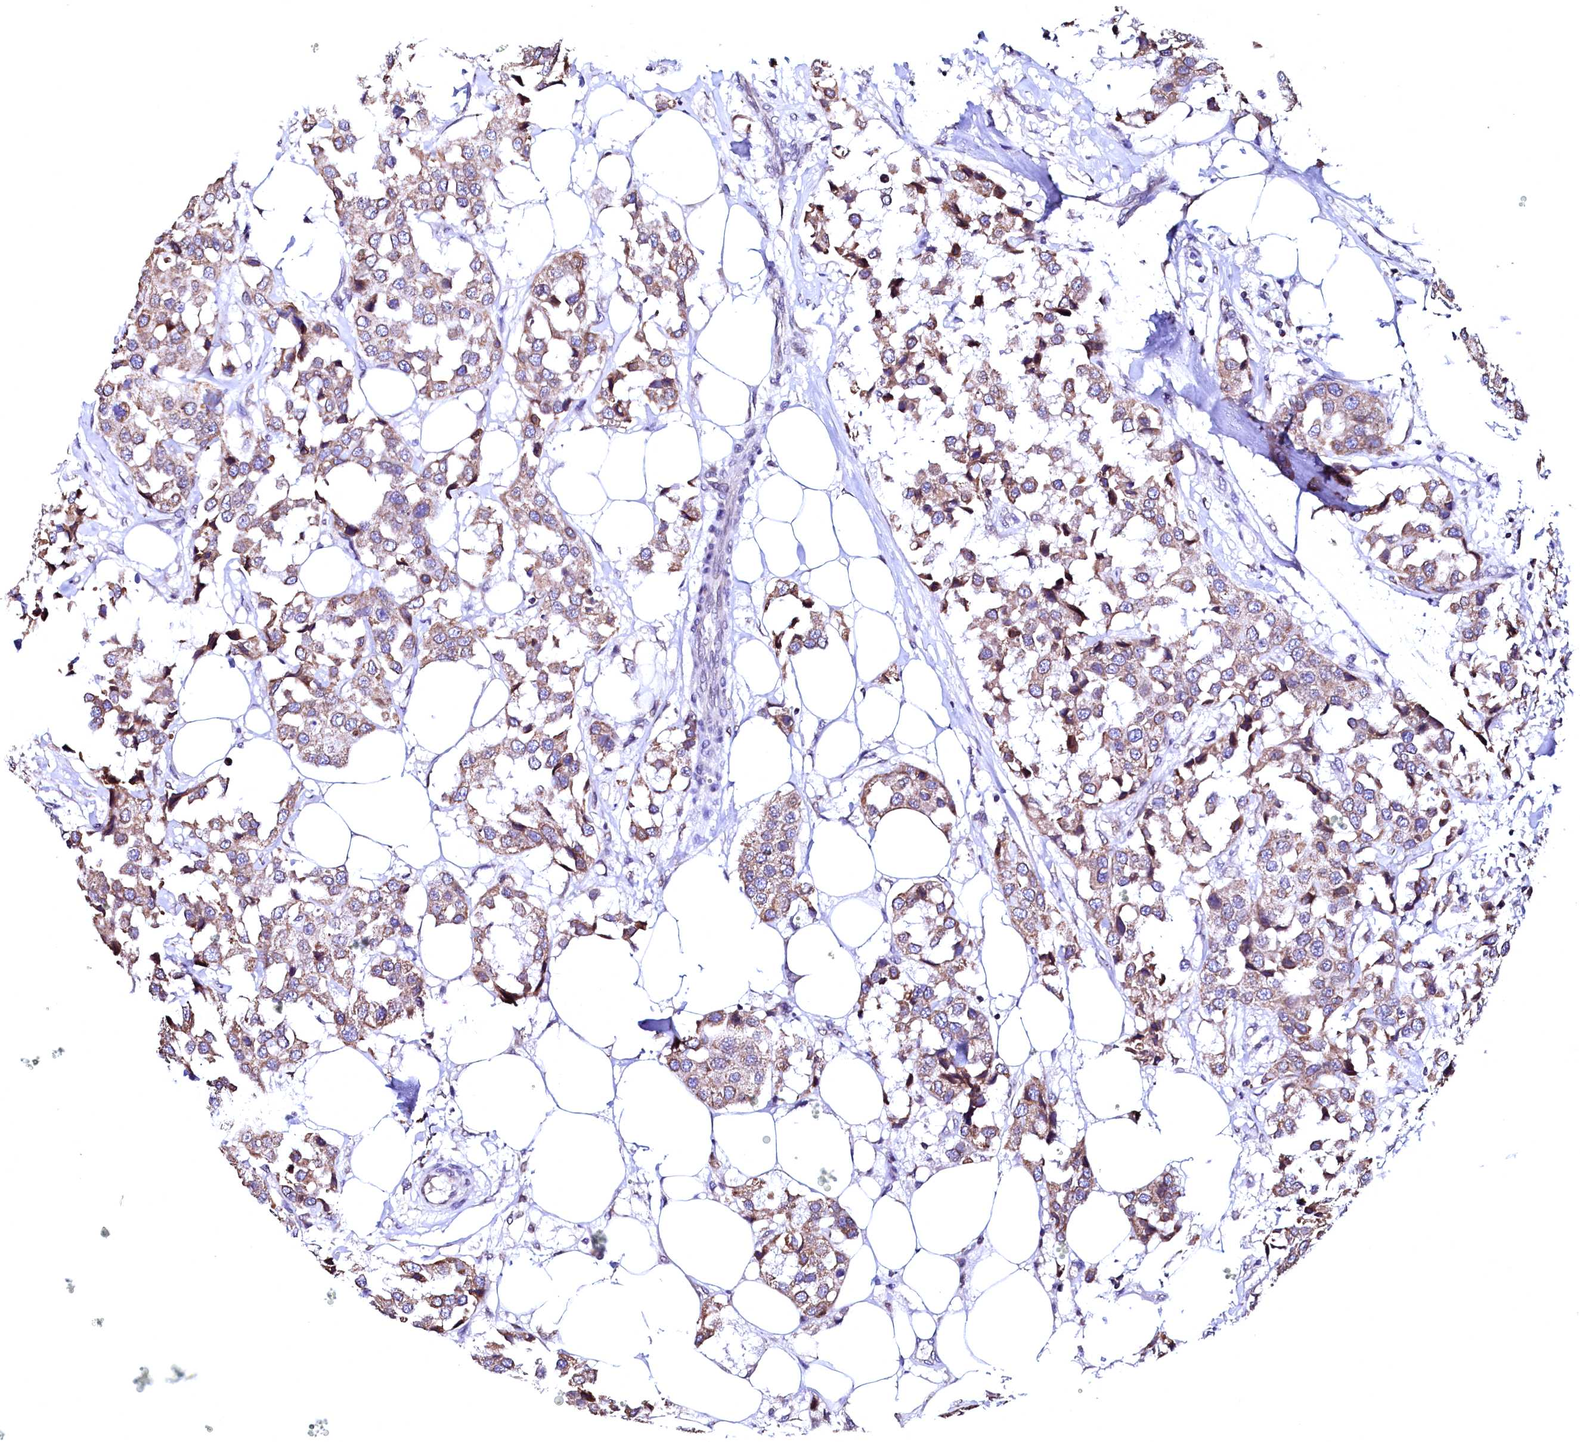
{"staining": {"intensity": "moderate", "quantity": ">75%", "location": "cytoplasmic/membranous"}, "tissue": "breast cancer", "cell_type": "Tumor cells", "image_type": "cancer", "snomed": [{"axis": "morphology", "description": "Duct carcinoma"}, {"axis": "topography", "description": "Breast"}], "caption": "DAB (3,3'-diaminobenzidine) immunohistochemical staining of human breast infiltrating ductal carcinoma displays moderate cytoplasmic/membranous protein positivity in approximately >75% of tumor cells.", "gene": "HAND1", "patient": {"sex": "female", "age": 80}}